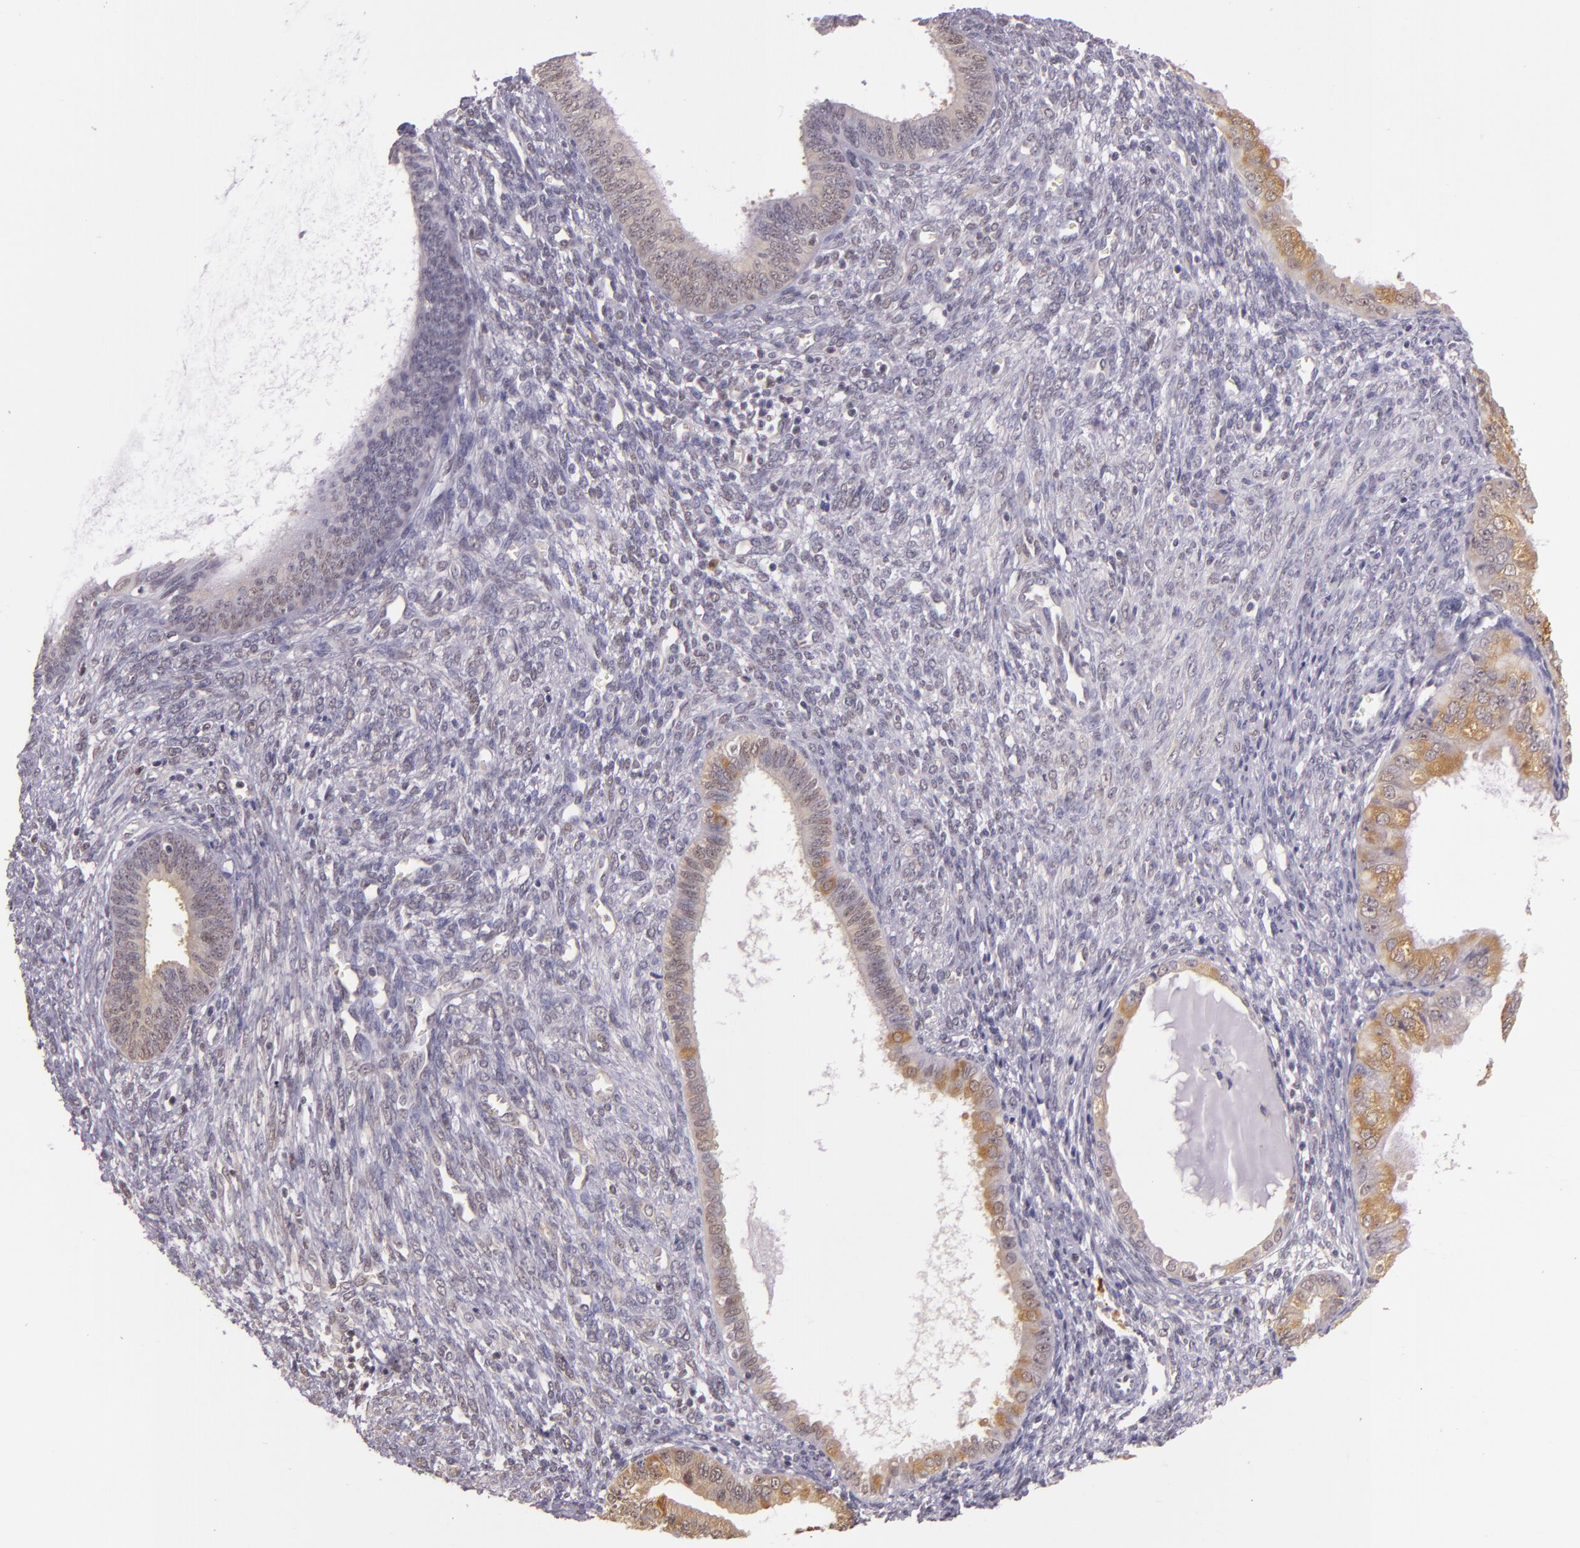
{"staining": {"intensity": "moderate", "quantity": "25%-75%", "location": "cytoplasmic/membranous"}, "tissue": "endometrial cancer", "cell_type": "Tumor cells", "image_type": "cancer", "snomed": [{"axis": "morphology", "description": "Adenocarcinoma, NOS"}, {"axis": "topography", "description": "Endometrium"}], "caption": "Protein expression analysis of human endometrial adenocarcinoma reveals moderate cytoplasmic/membranous staining in about 25%-75% of tumor cells.", "gene": "HSPA8", "patient": {"sex": "female", "age": 76}}